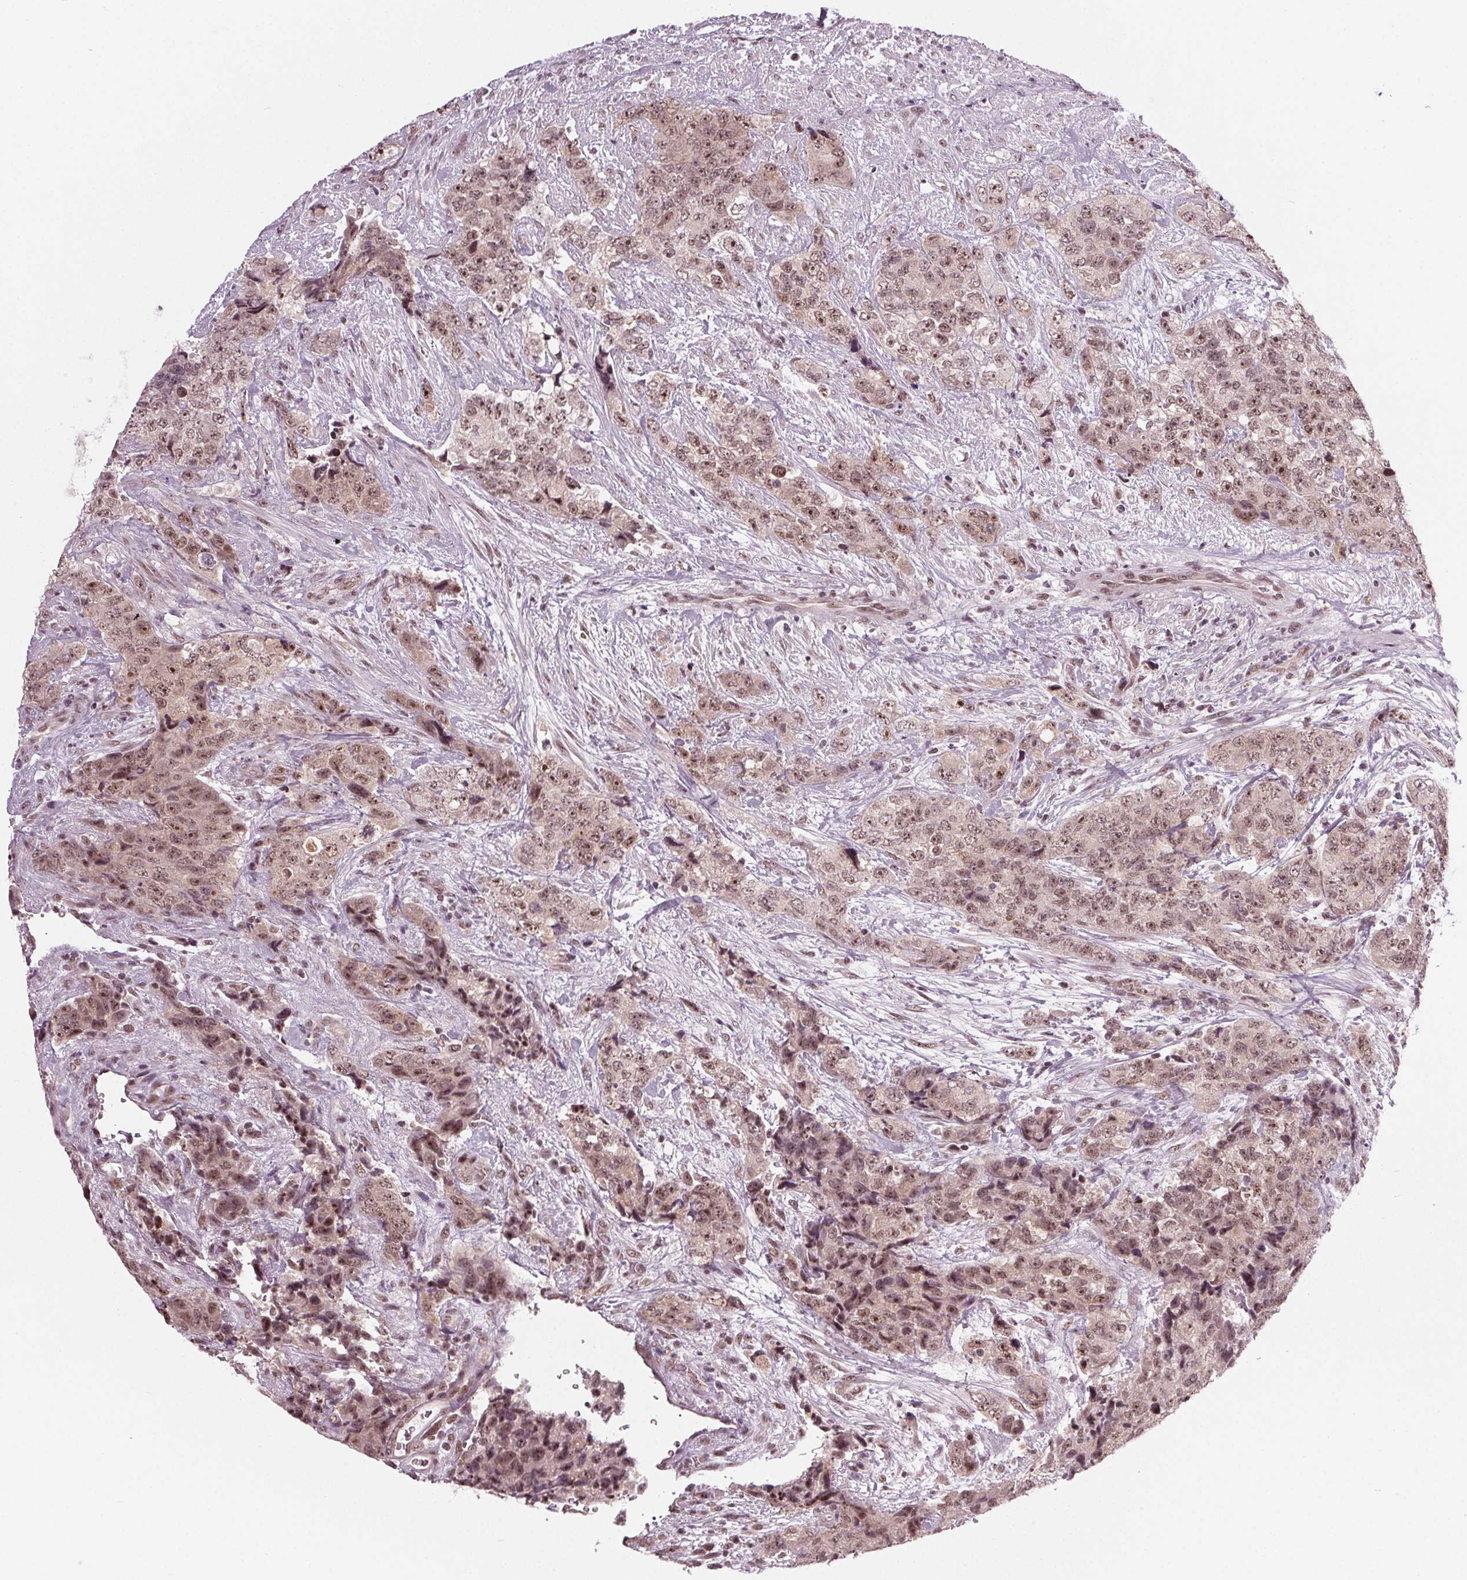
{"staining": {"intensity": "moderate", "quantity": ">75%", "location": "nuclear"}, "tissue": "urothelial cancer", "cell_type": "Tumor cells", "image_type": "cancer", "snomed": [{"axis": "morphology", "description": "Urothelial carcinoma, High grade"}, {"axis": "topography", "description": "Urinary bladder"}], "caption": "Immunohistochemistry staining of urothelial carcinoma (high-grade), which demonstrates medium levels of moderate nuclear positivity in about >75% of tumor cells indicating moderate nuclear protein staining. The staining was performed using DAB (brown) for protein detection and nuclei were counterstained in hematoxylin (blue).", "gene": "DDX41", "patient": {"sex": "female", "age": 78}}